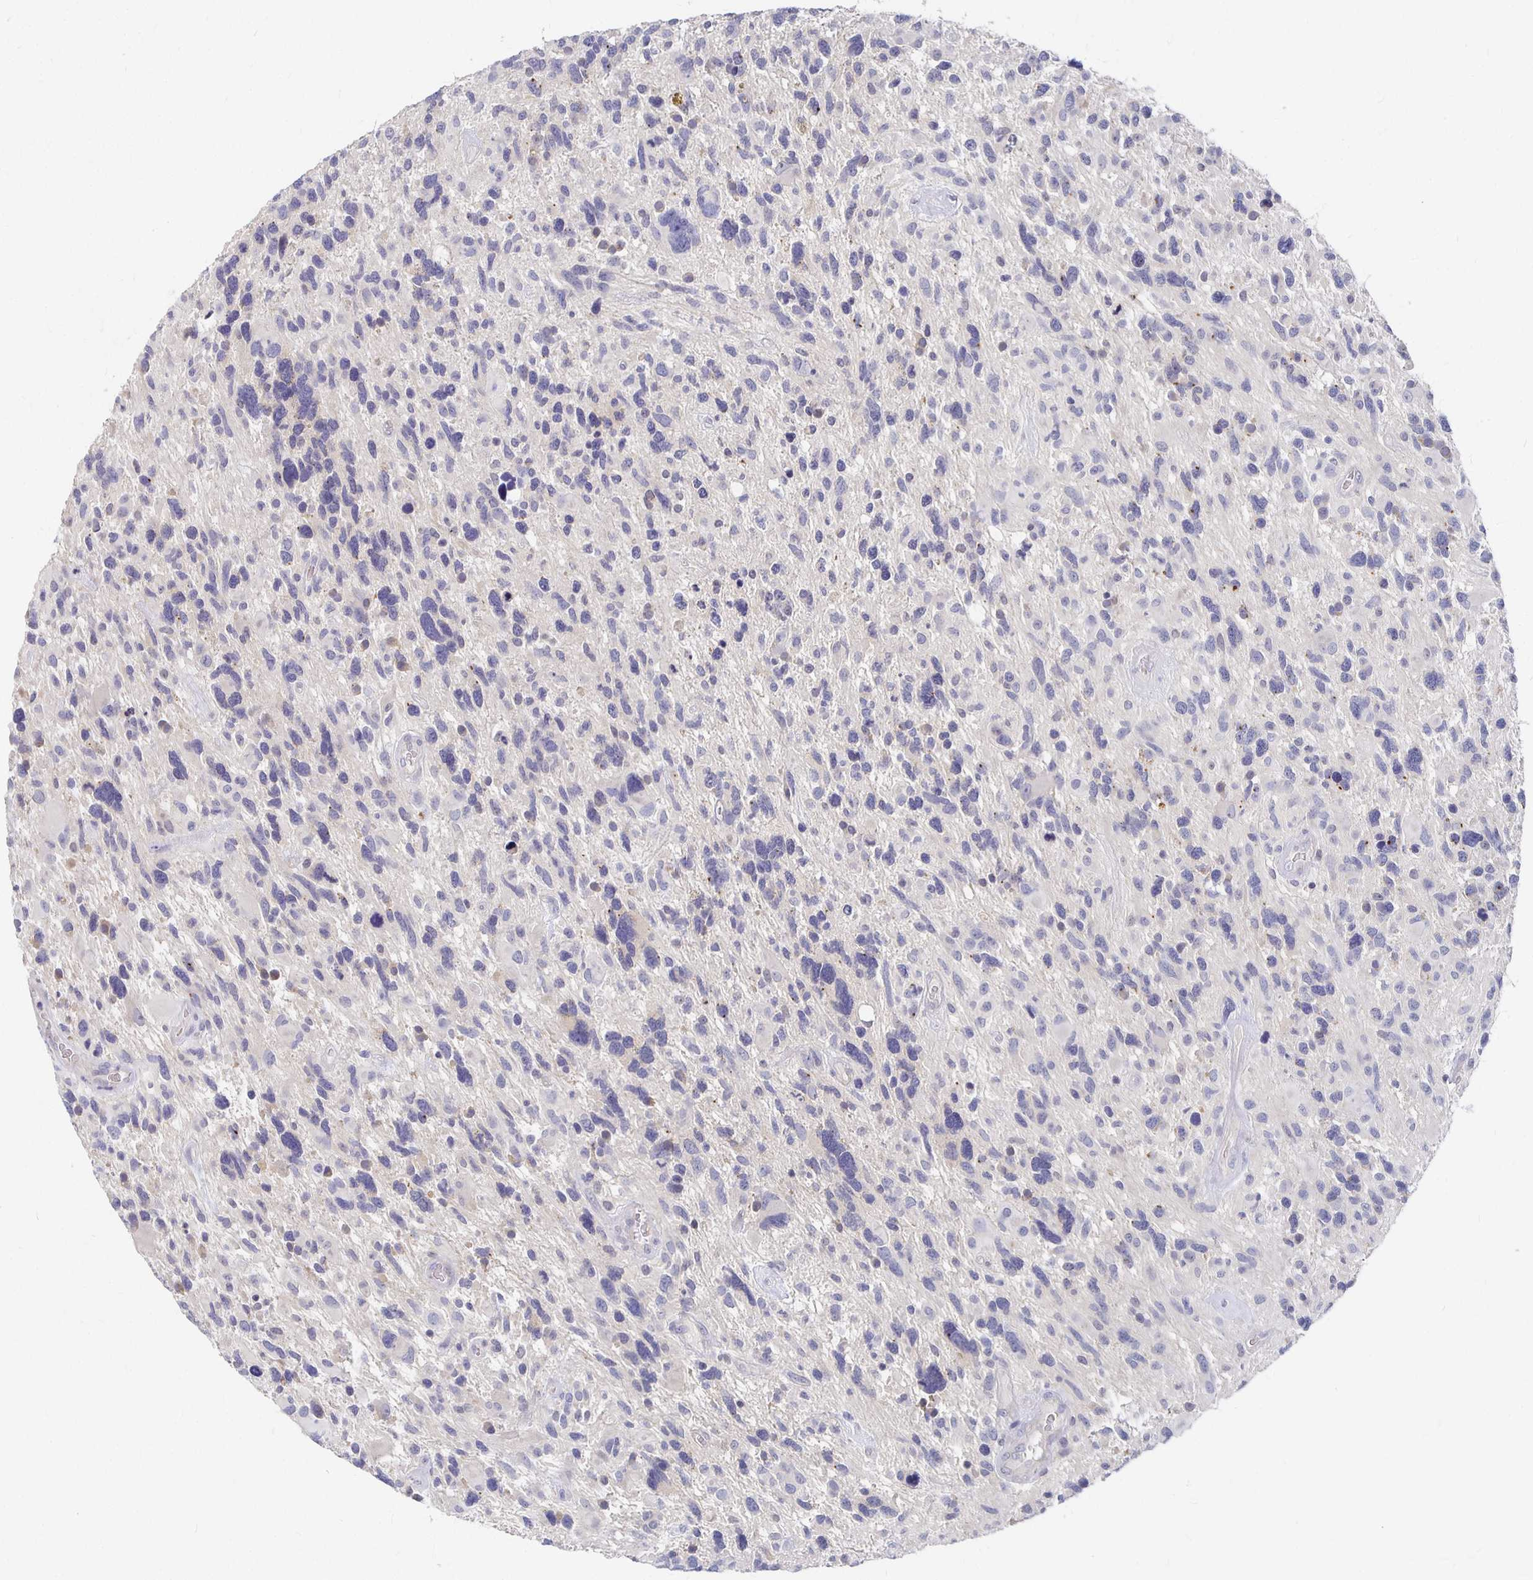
{"staining": {"intensity": "negative", "quantity": "none", "location": "none"}, "tissue": "glioma", "cell_type": "Tumor cells", "image_type": "cancer", "snomed": [{"axis": "morphology", "description": "Glioma, malignant, High grade"}, {"axis": "topography", "description": "Brain"}], "caption": "Photomicrograph shows no significant protein expression in tumor cells of glioma. (DAB (3,3'-diaminobenzidine) IHC, high magnification).", "gene": "FKRP", "patient": {"sex": "male", "age": 49}}